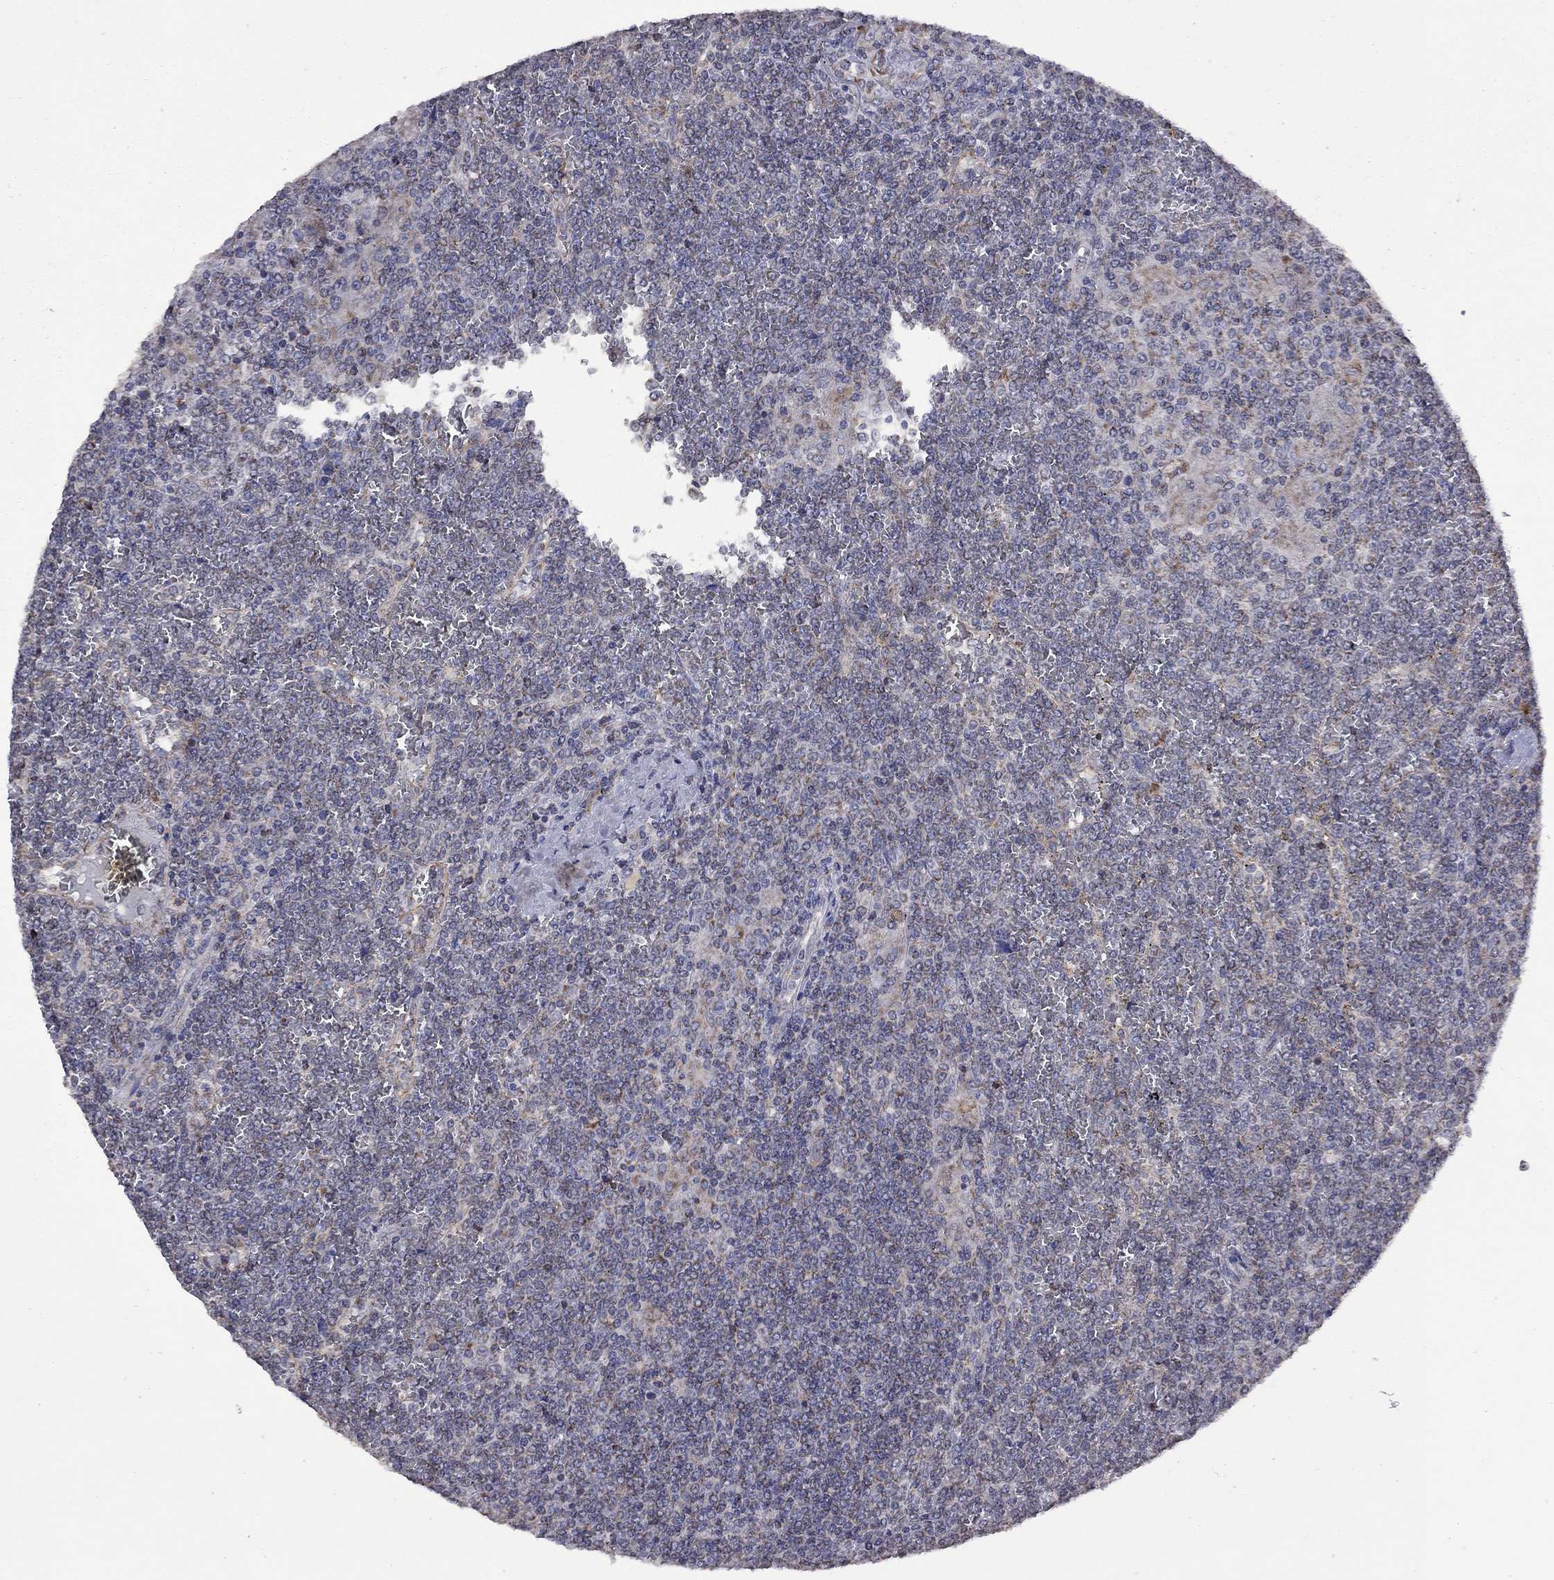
{"staining": {"intensity": "negative", "quantity": "none", "location": "none"}, "tissue": "lymphoma", "cell_type": "Tumor cells", "image_type": "cancer", "snomed": [{"axis": "morphology", "description": "Malignant lymphoma, non-Hodgkin's type, Low grade"}, {"axis": "topography", "description": "Spleen"}], "caption": "Image shows no significant protein positivity in tumor cells of lymphoma. Brightfield microscopy of IHC stained with DAB (brown) and hematoxylin (blue), captured at high magnification.", "gene": "NDUFB1", "patient": {"sex": "female", "age": 19}}